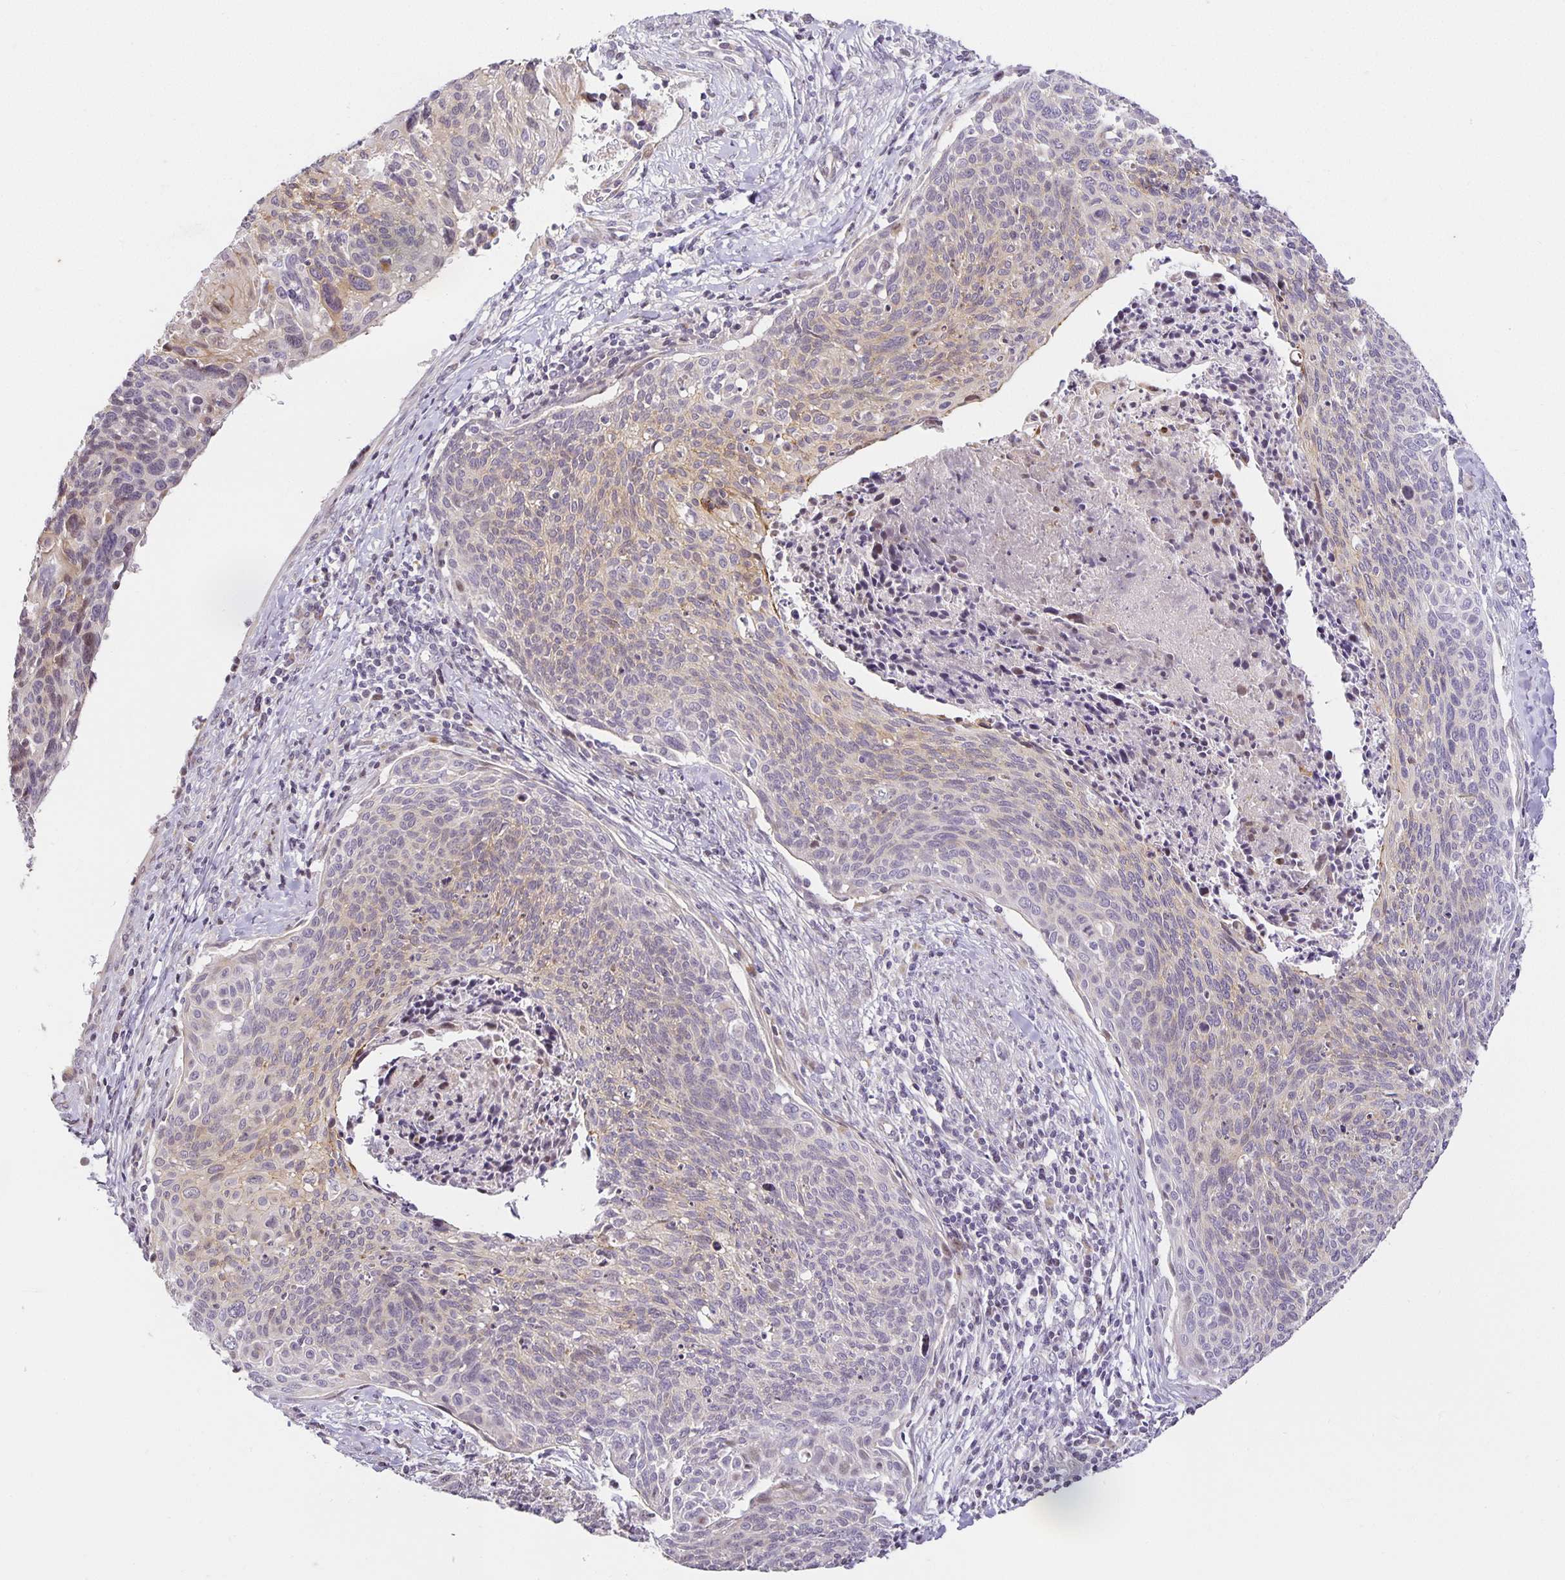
{"staining": {"intensity": "weak", "quantity": "<25%", "location": "cytoplasmic/membranous"}, "tissue": "cervical cancer", "cell_type": "Tumor cells", "image_type": "cancer", "snomed": [{"axis": "morphology", "description": "Squamous cell carcinoma, NOS"}, {"axis": "topography", "description": "Cervix"}], "caption": "Immunohistochemical staining of cervical cancer displays no significant positivity in tumor cells.", "gene": "TJP3", "patient": {"sex": "female", "age": 49}}